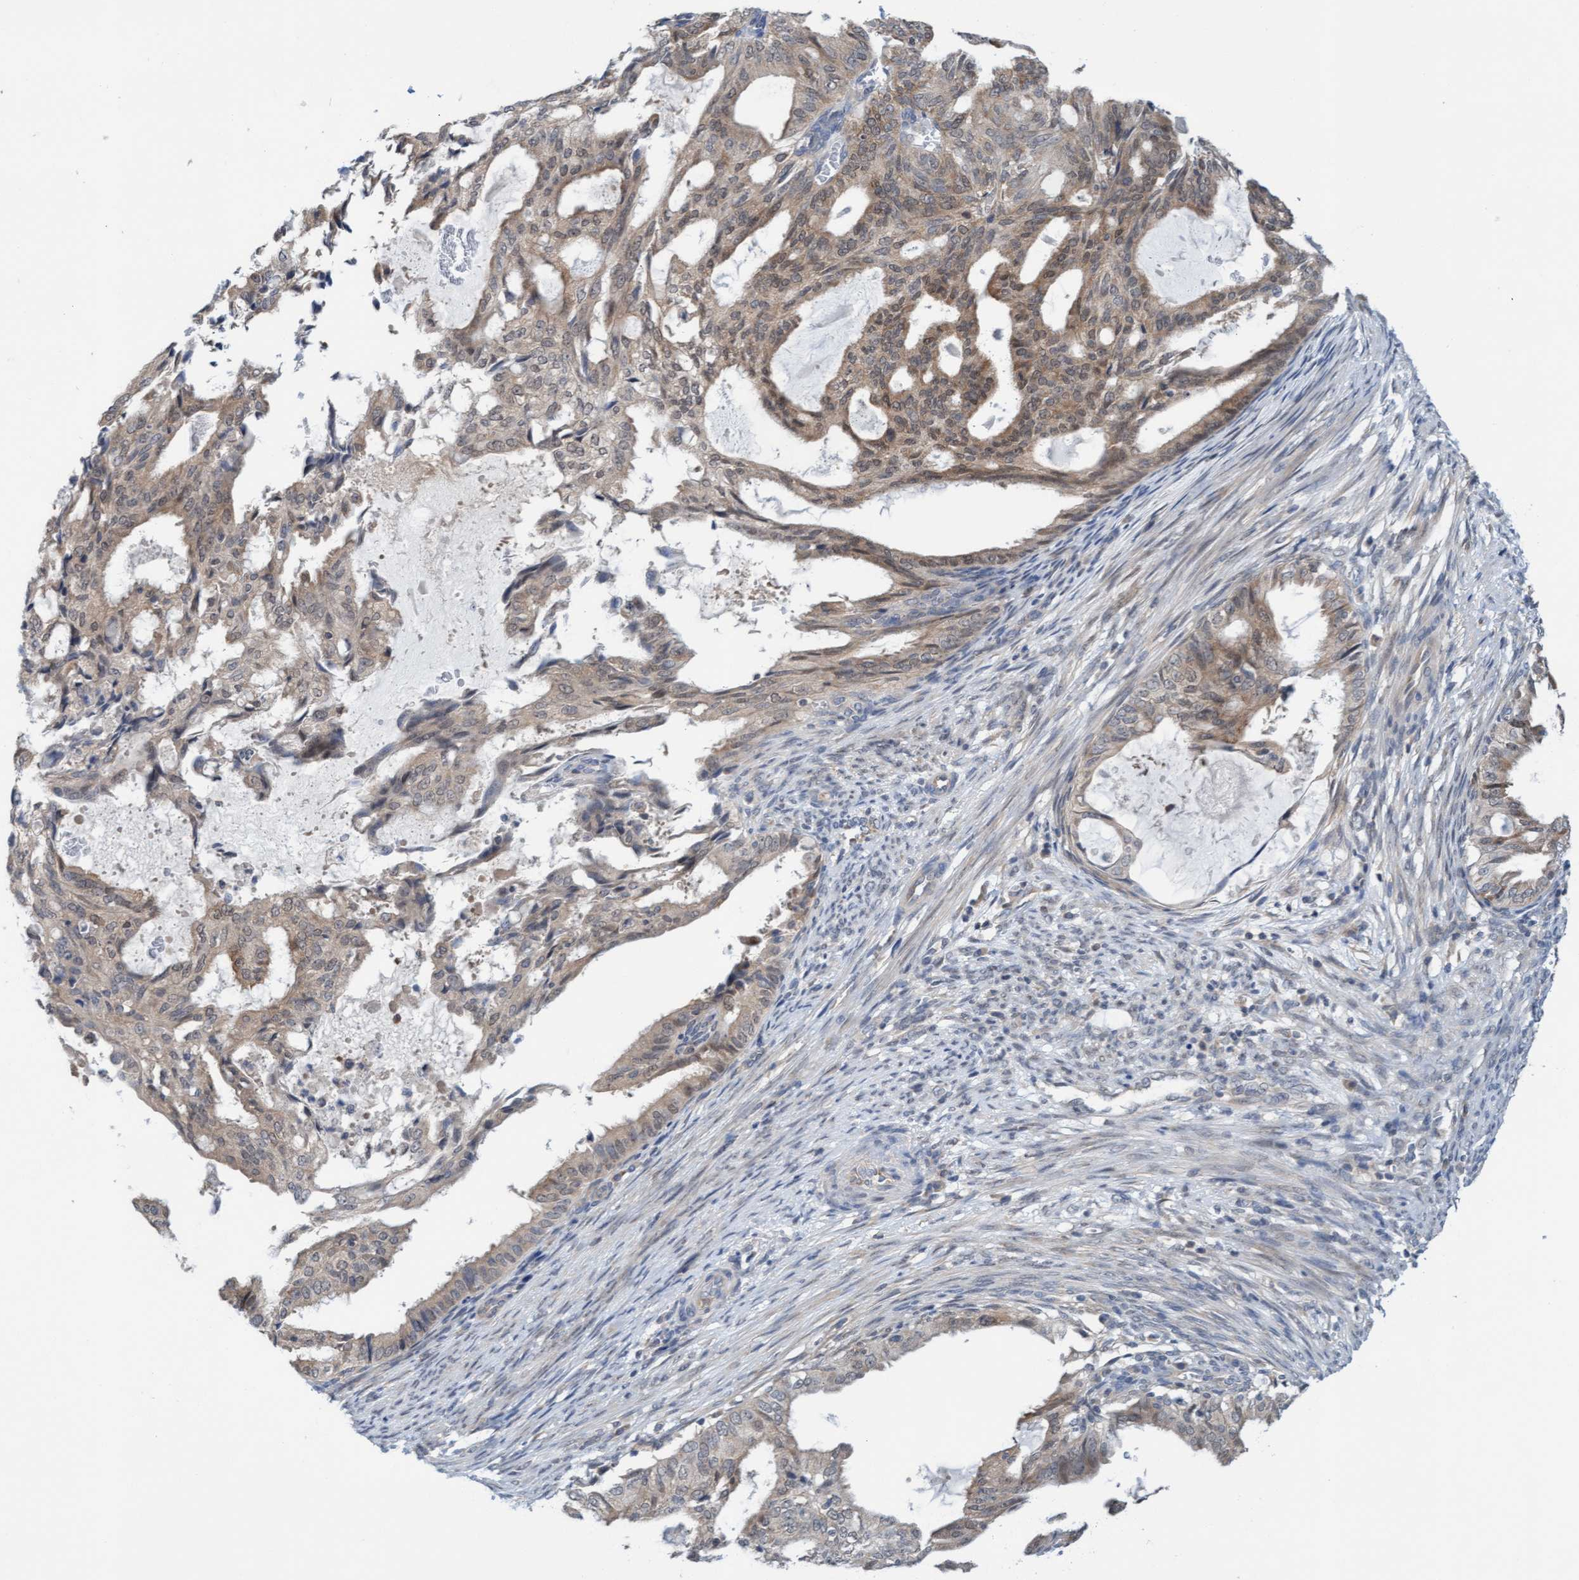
{"staining": {"intensity": "weak", "quantity": ">75%", "location": "cytoplasmic/membranous"}, "tissue": "endometrial cancer", "cell_type": "Tumor cells", "image_type": "cancer", "snomed": [{"axis": "morphology", "description": "Adenocarcinoma, NOS"}, {"axis": "topography", "description": "Endometrium"}], "caption": "Tumor cells exhibit low levels of weak cytoplasmic/membranous positivity in about >75% of cells in human endometrial cancer (adenocarcinoma). The protein is stained brown, and the nuclei are stained in blue (DAB (3,3'-diaminobenzidine) IHC with brightfield microscopy, high magnification).", "gene": "AMZ2", "patient": {"sex": "female", "age": 58}}